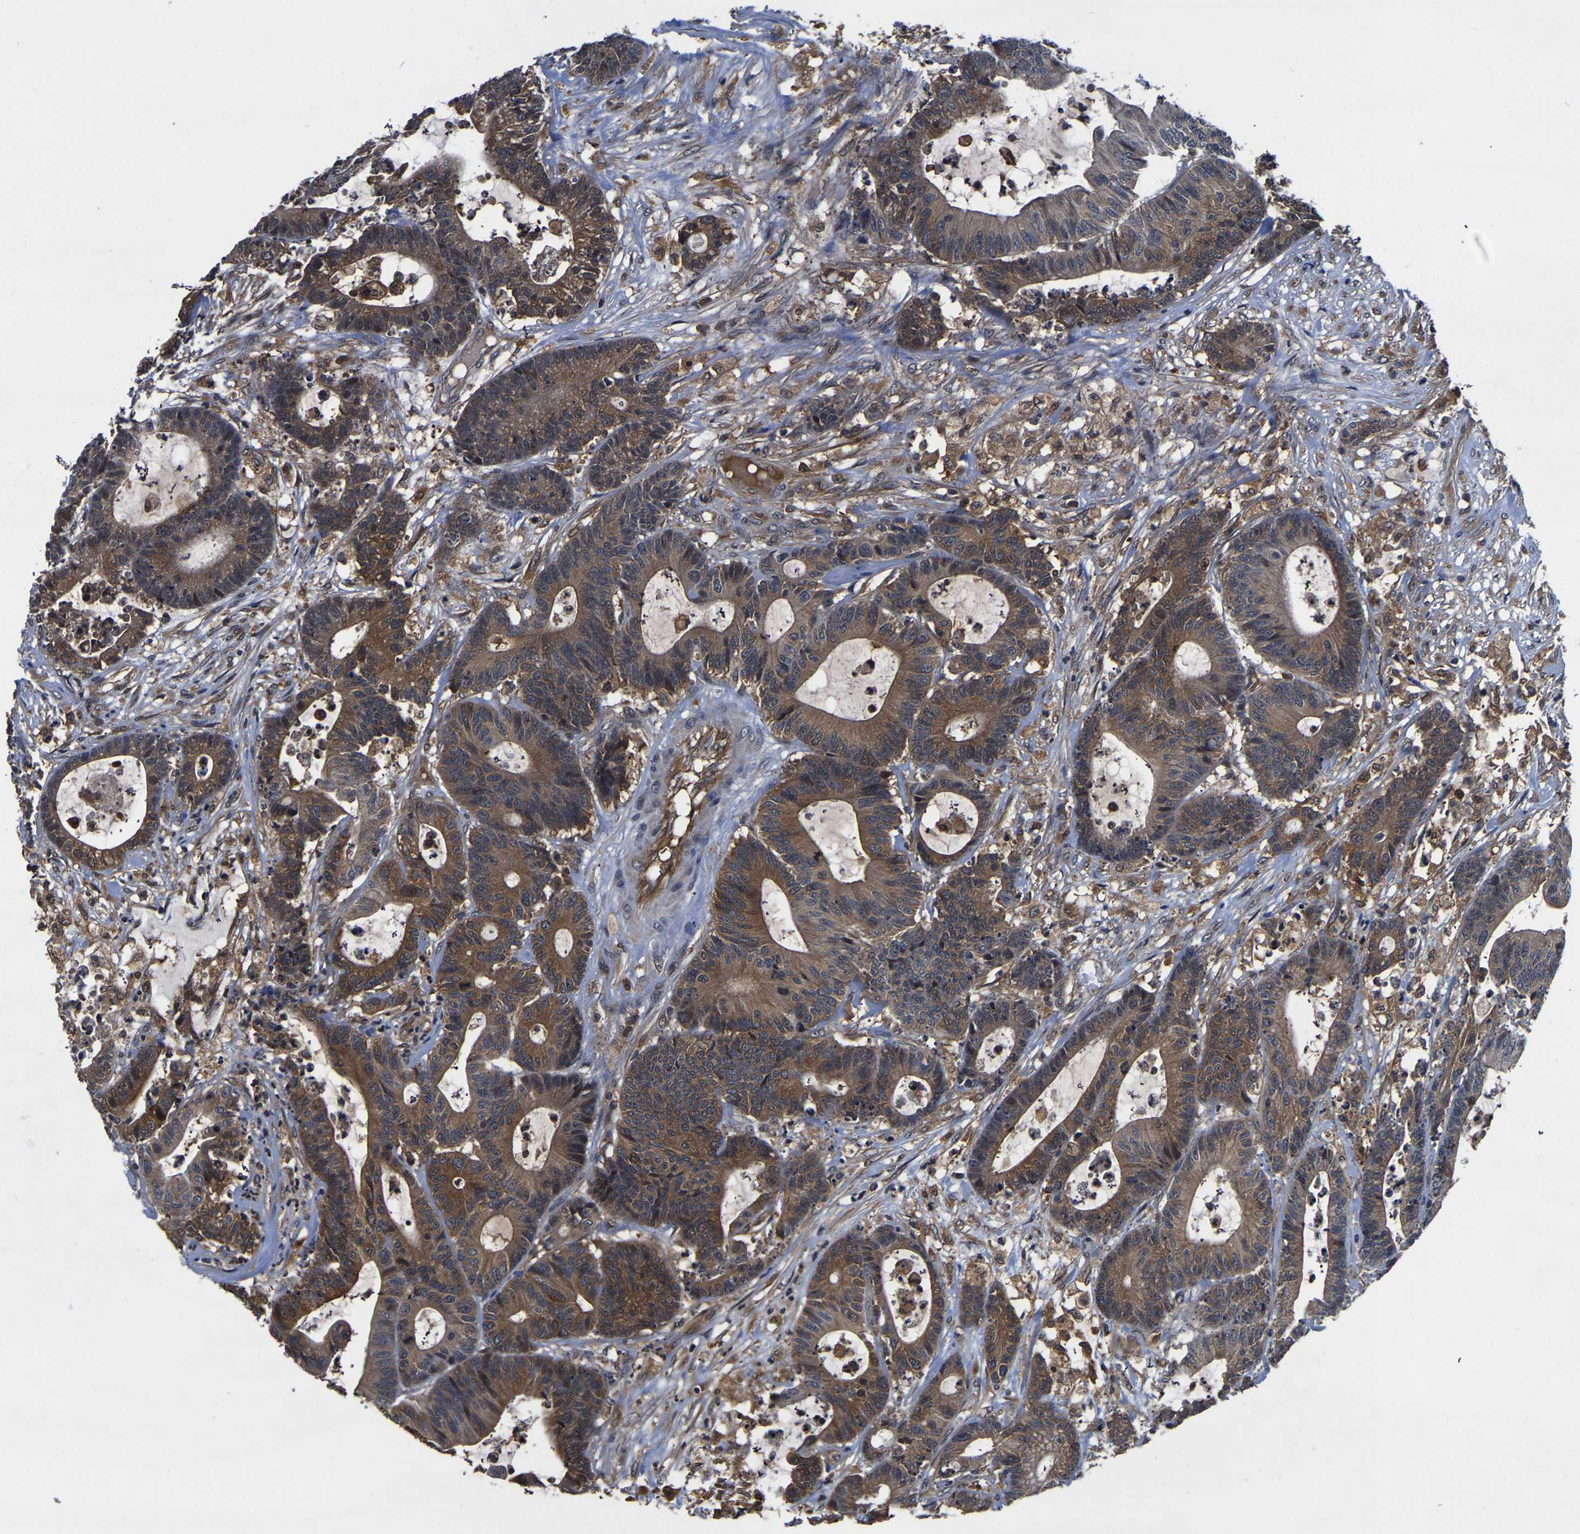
{"staining": {"intensity": "moderate", "quantity": ">75%", "location": "cytoplasmic/membranous"}, "tissue": "colorectal cancer", "cell_type": "Tumor cells", "image_type": "cancer", "snomed": [{"axis": "morphology", "description": "Adenocarcinoma, NOS"}, {"axis": "topography", "description": "Colon"}], "caption": "Protein positivity by immunohistochemistry (IHC) displays moderate cytoplasmic/membranous staining in about >75% of tumor cells in colorectal adenocarcinoma.", "gene": "FGD5", "patient": {"sex": "female", "age": 84}}